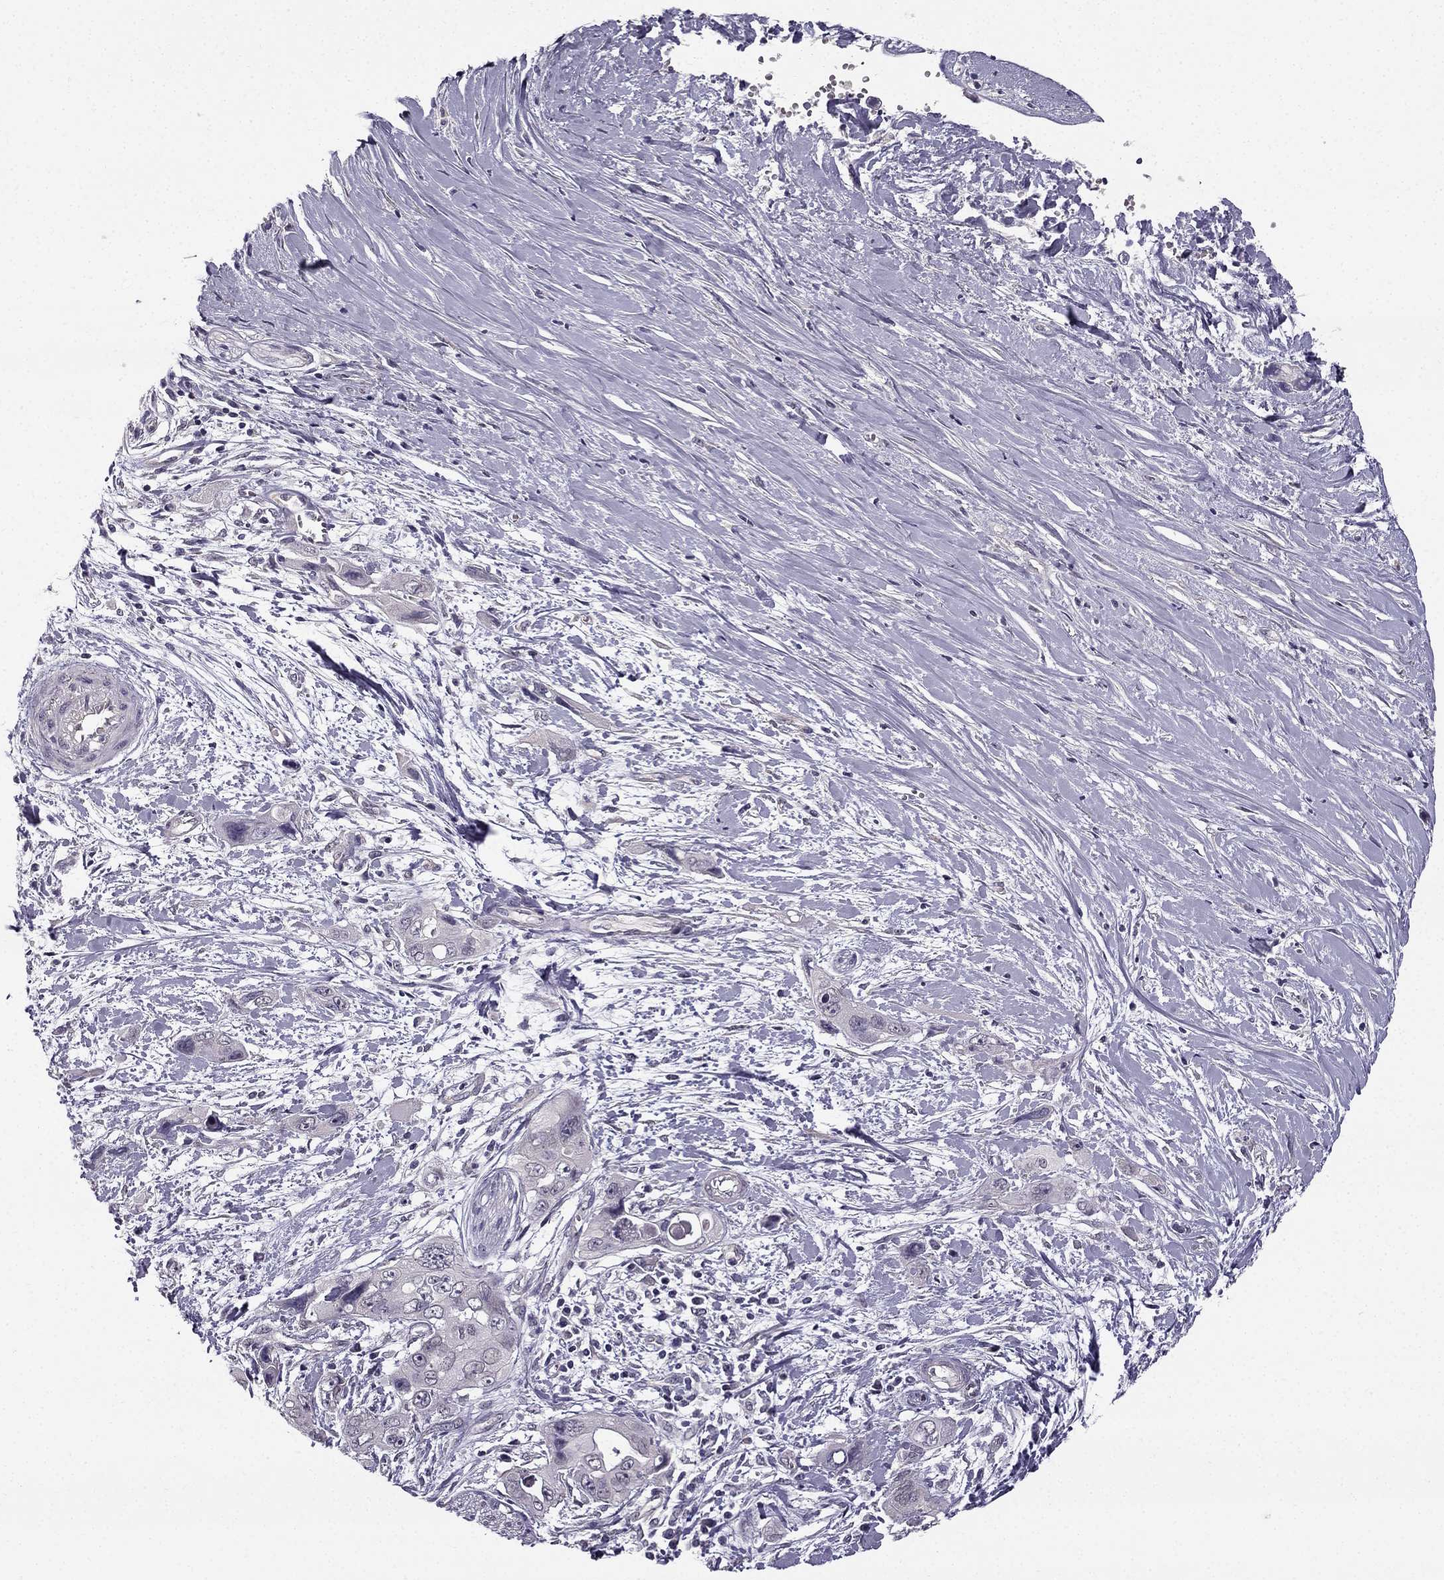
{"staining": {"intensity": "negative", "quantity": "none", "location": "none"}, "tissue": "pancreatic cancer", "cell_type": "Tumor cells", "image_type": "cancer", "snomed": [{"axis": "morphology", "description": "Adenocarcinoma, NOS"}, {"axis": "topography", "description": "Pancreas"}], "caption": "Histopathology image shows no significant protein expression in tumor cells of pancreatic cancer. (IHC, brightfield microscopy, high magnification).", "gene": "TSPYL5", "patient": {"sex": "male", "age": 47}}